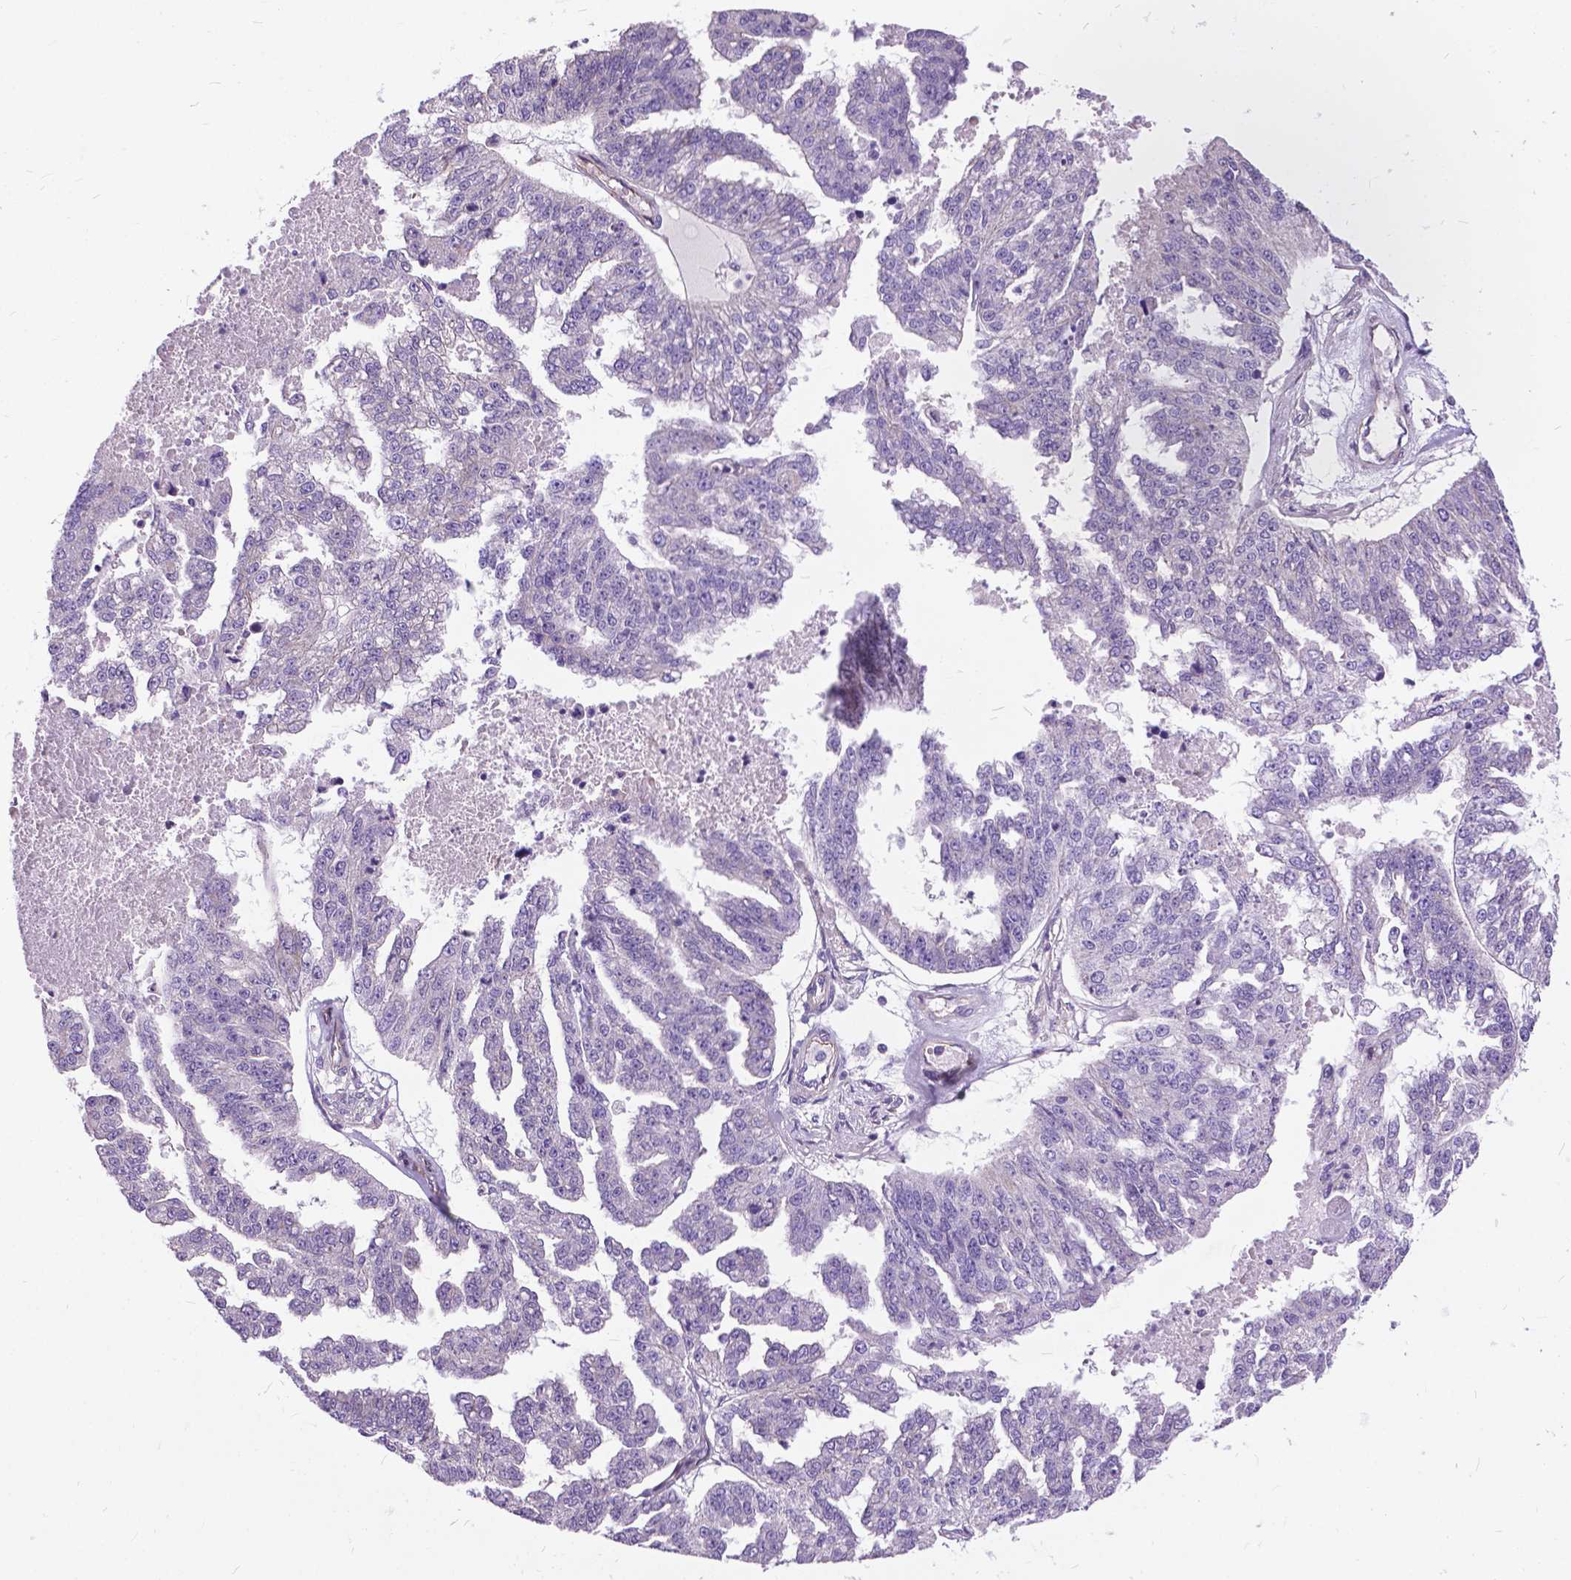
{"staining": {"intensity": "negative", "quantity": "none", "location": "none"}, "tissue": "ovarian cancer", "cell_type": "Tumor cells", "image_type": "cancer", "snomed": [{"axis": "morphology", "description": "Cystadenocarcinoma, serous, NOS"}, {"axis": "topography", "description": "Ovary"}], "caption": "Ovarian cancer (serous cystadenocarcinoma) was stained to show a protein in brown. There is no significant positivity in tumor cells. (DAB IHC, high magnification).", "gene": "FLT4", "patient": {"sex": "female", "age": 58}}